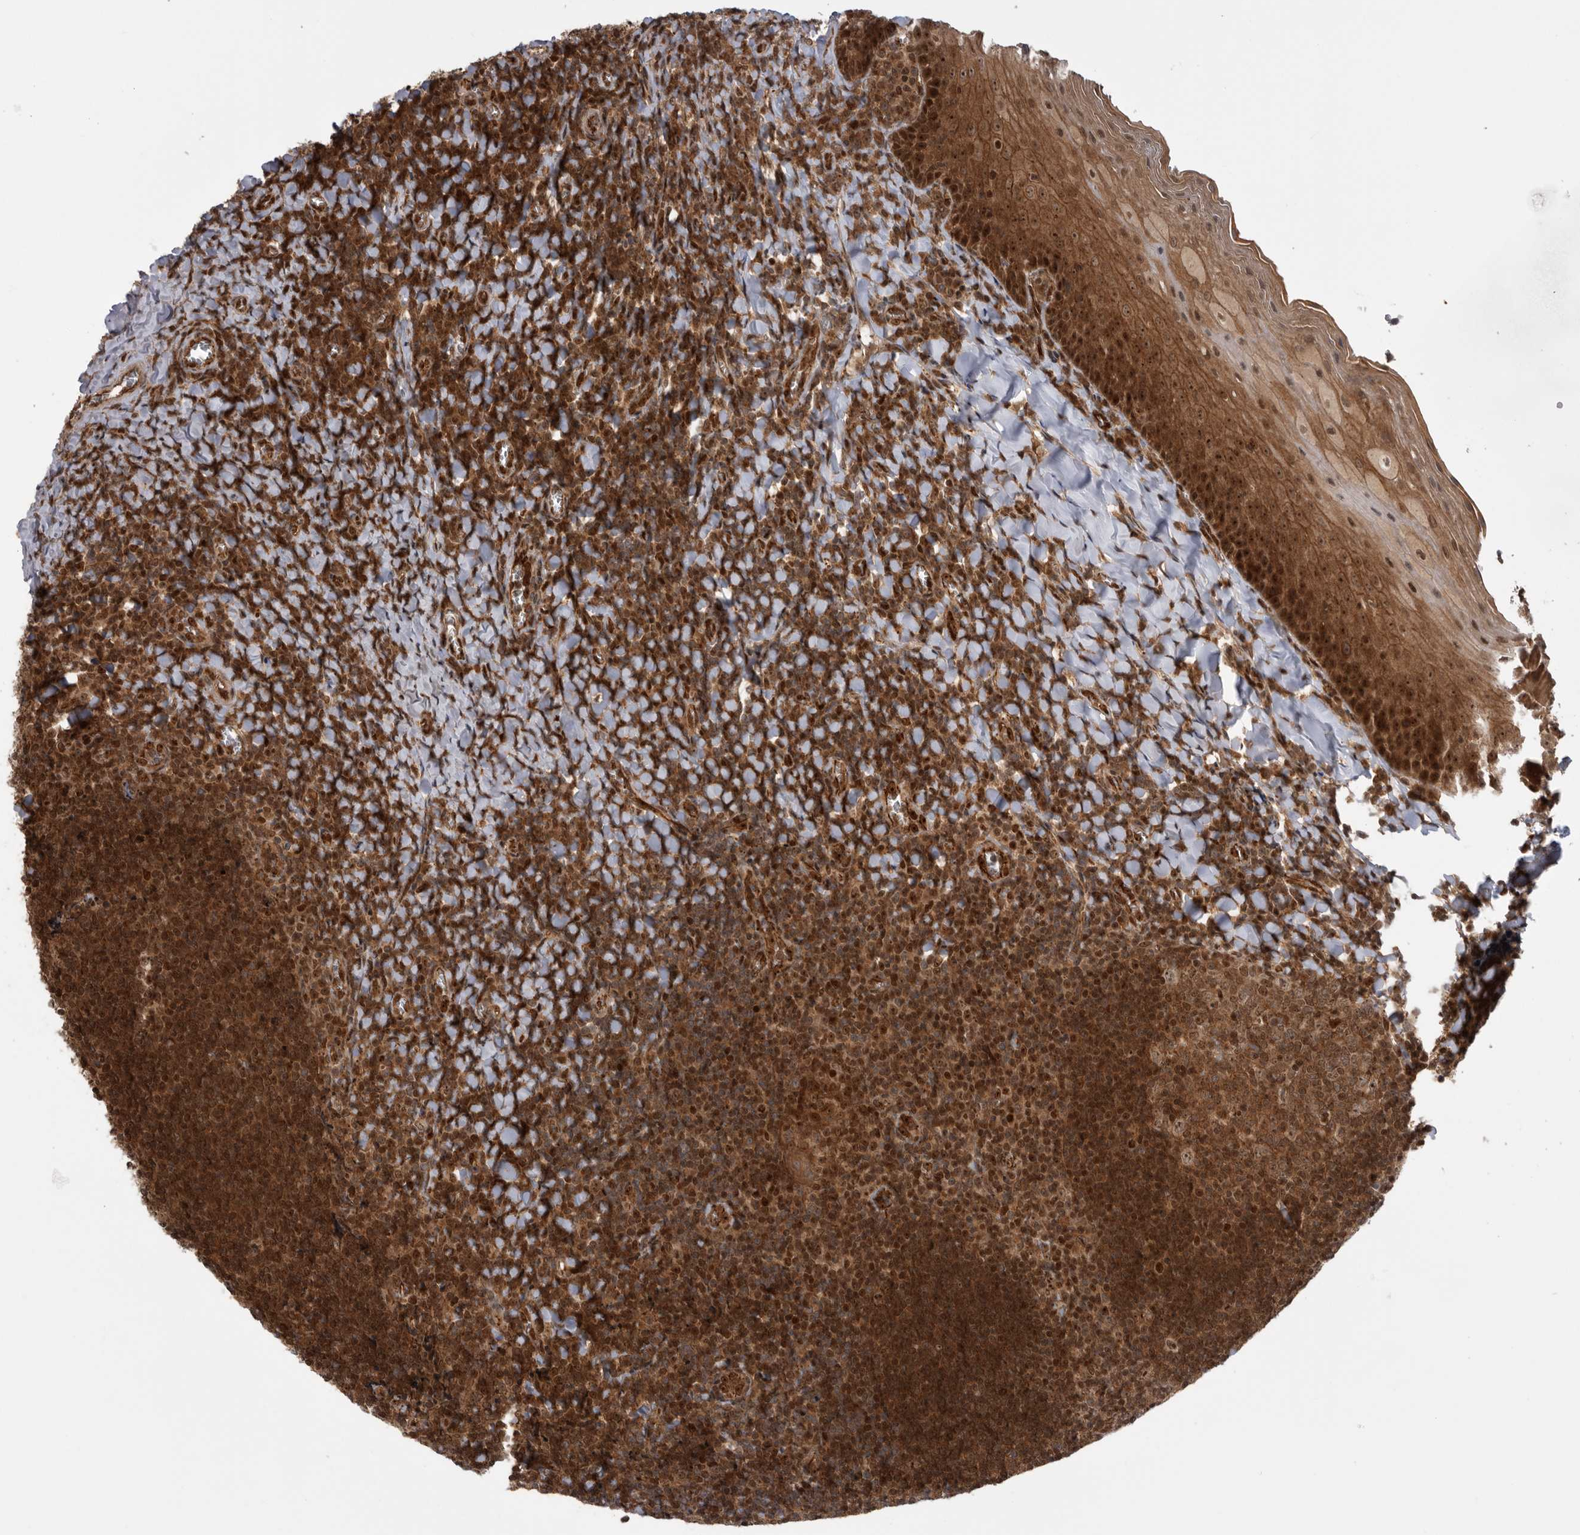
{"staining": {"intensity": "moderate", "quantity": ">75%", "location": "cytoplasmic/membranous"}, "tissue": "tonsil", "cell_type": "Germinal center cells", "image_type": "normal", "snomed": [{"axis": "morphology", "description": "Normal tissue, NOS"}, {"axis": "topography", "description": "Tonsil"}], "caption": "Immunohistochemistry (IHC) image of benign tonsil stained for a protein (brown), which shows medium levels of moderate cytoplasmic/membranous expression in about >75% of germinal center cells.", "gene": "DHDDS", "patient": {"sex": "male", "age": 27}}